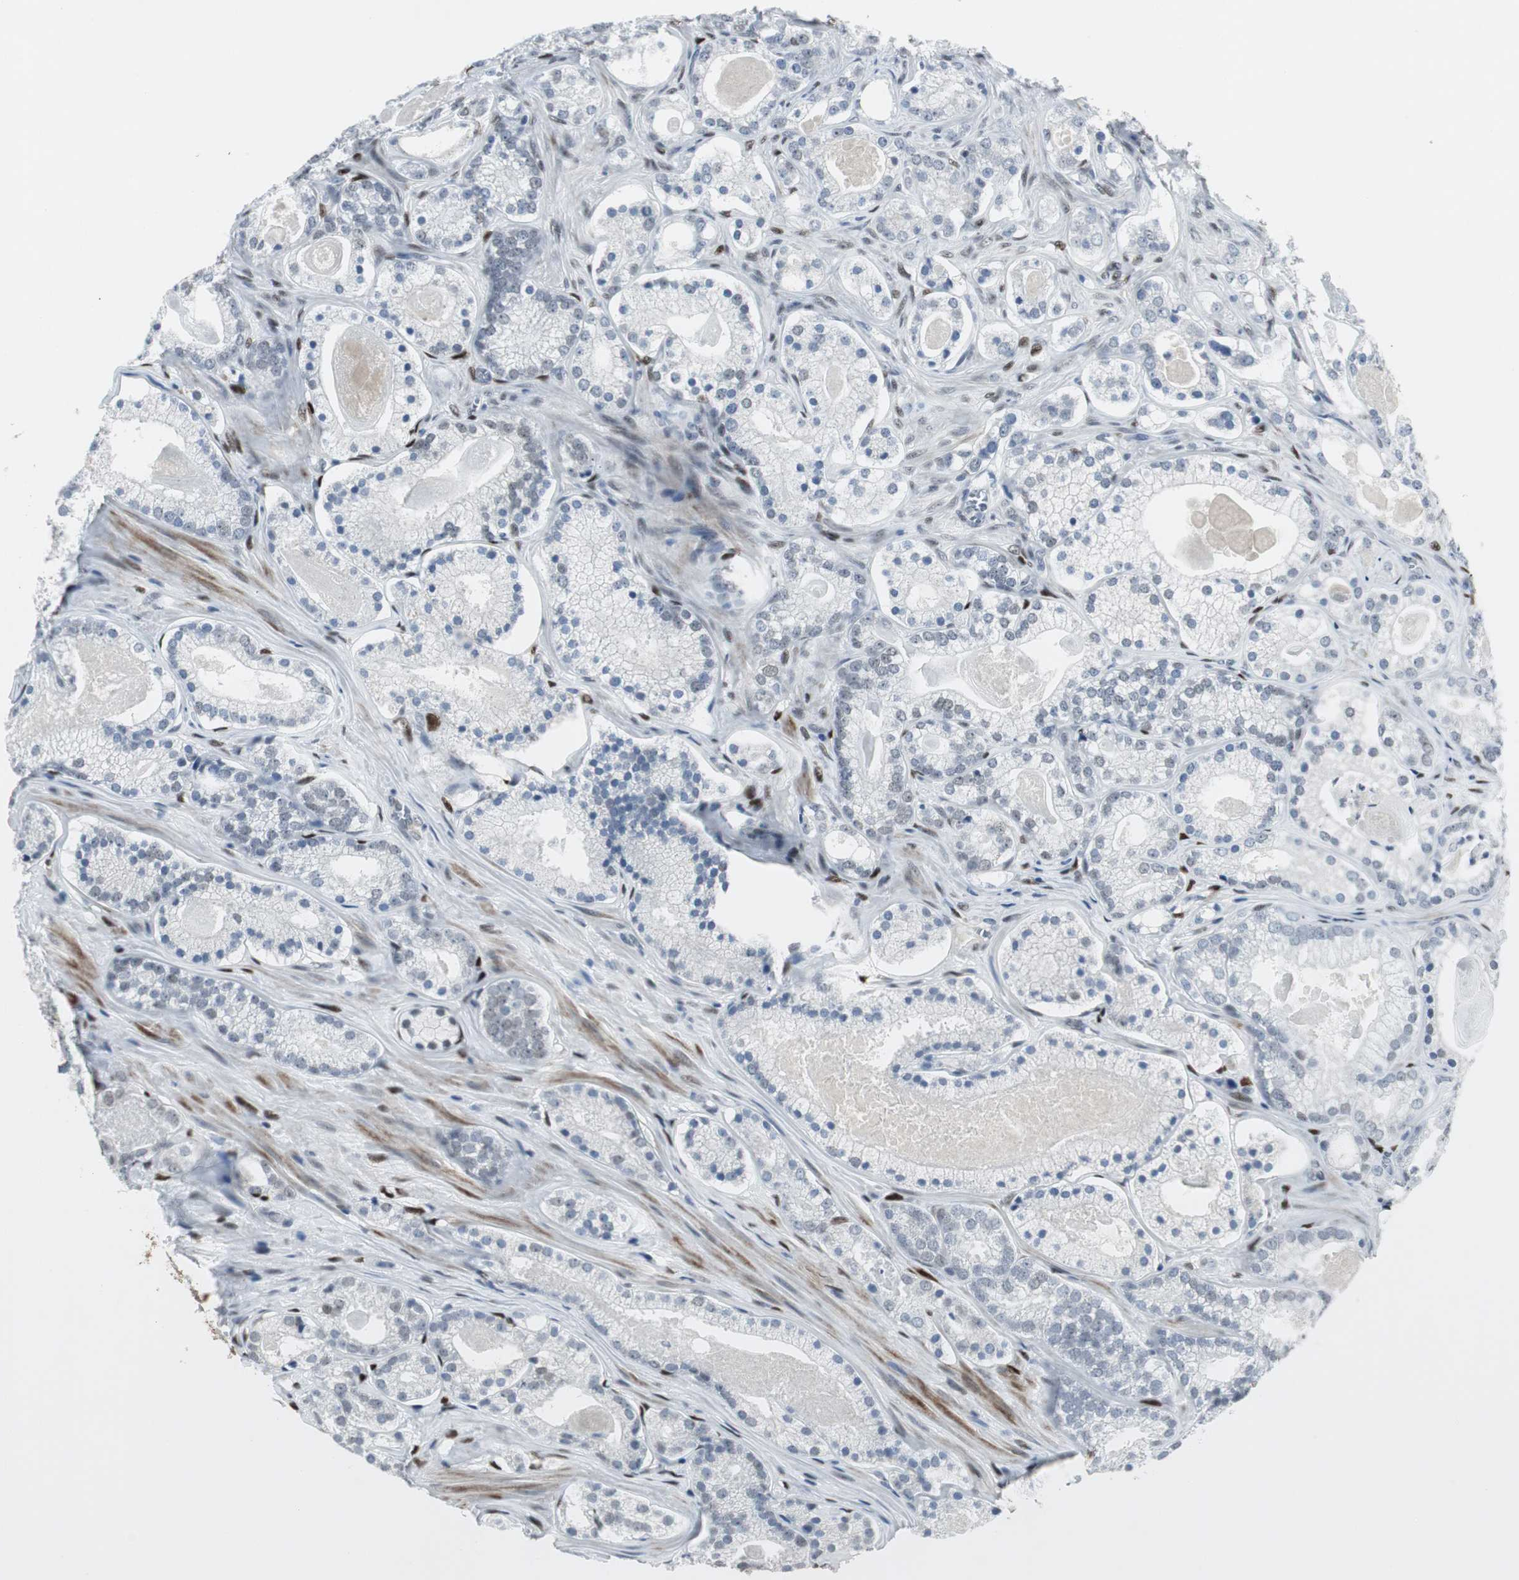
{"staining": {"intensity": "negative", "quantity": "none", "location": "none"}, "tissue": "prostate cancer", "cell_type": "Tumor cells", "image_type": "cancer", "snomed": [{"axis": "morphology", "description": "Adenocarcinoma, Low grade"}, {"axis": "topography", "description": "Prostate"}], "caption": "High power microscopy micrograph of an IHC histopathology image of prostate low-grade adenocarcinoma, revealing no significant positivity in tumor cells.", "gene": "ELK1", "patient": {"sex": "male", "age": 59}}